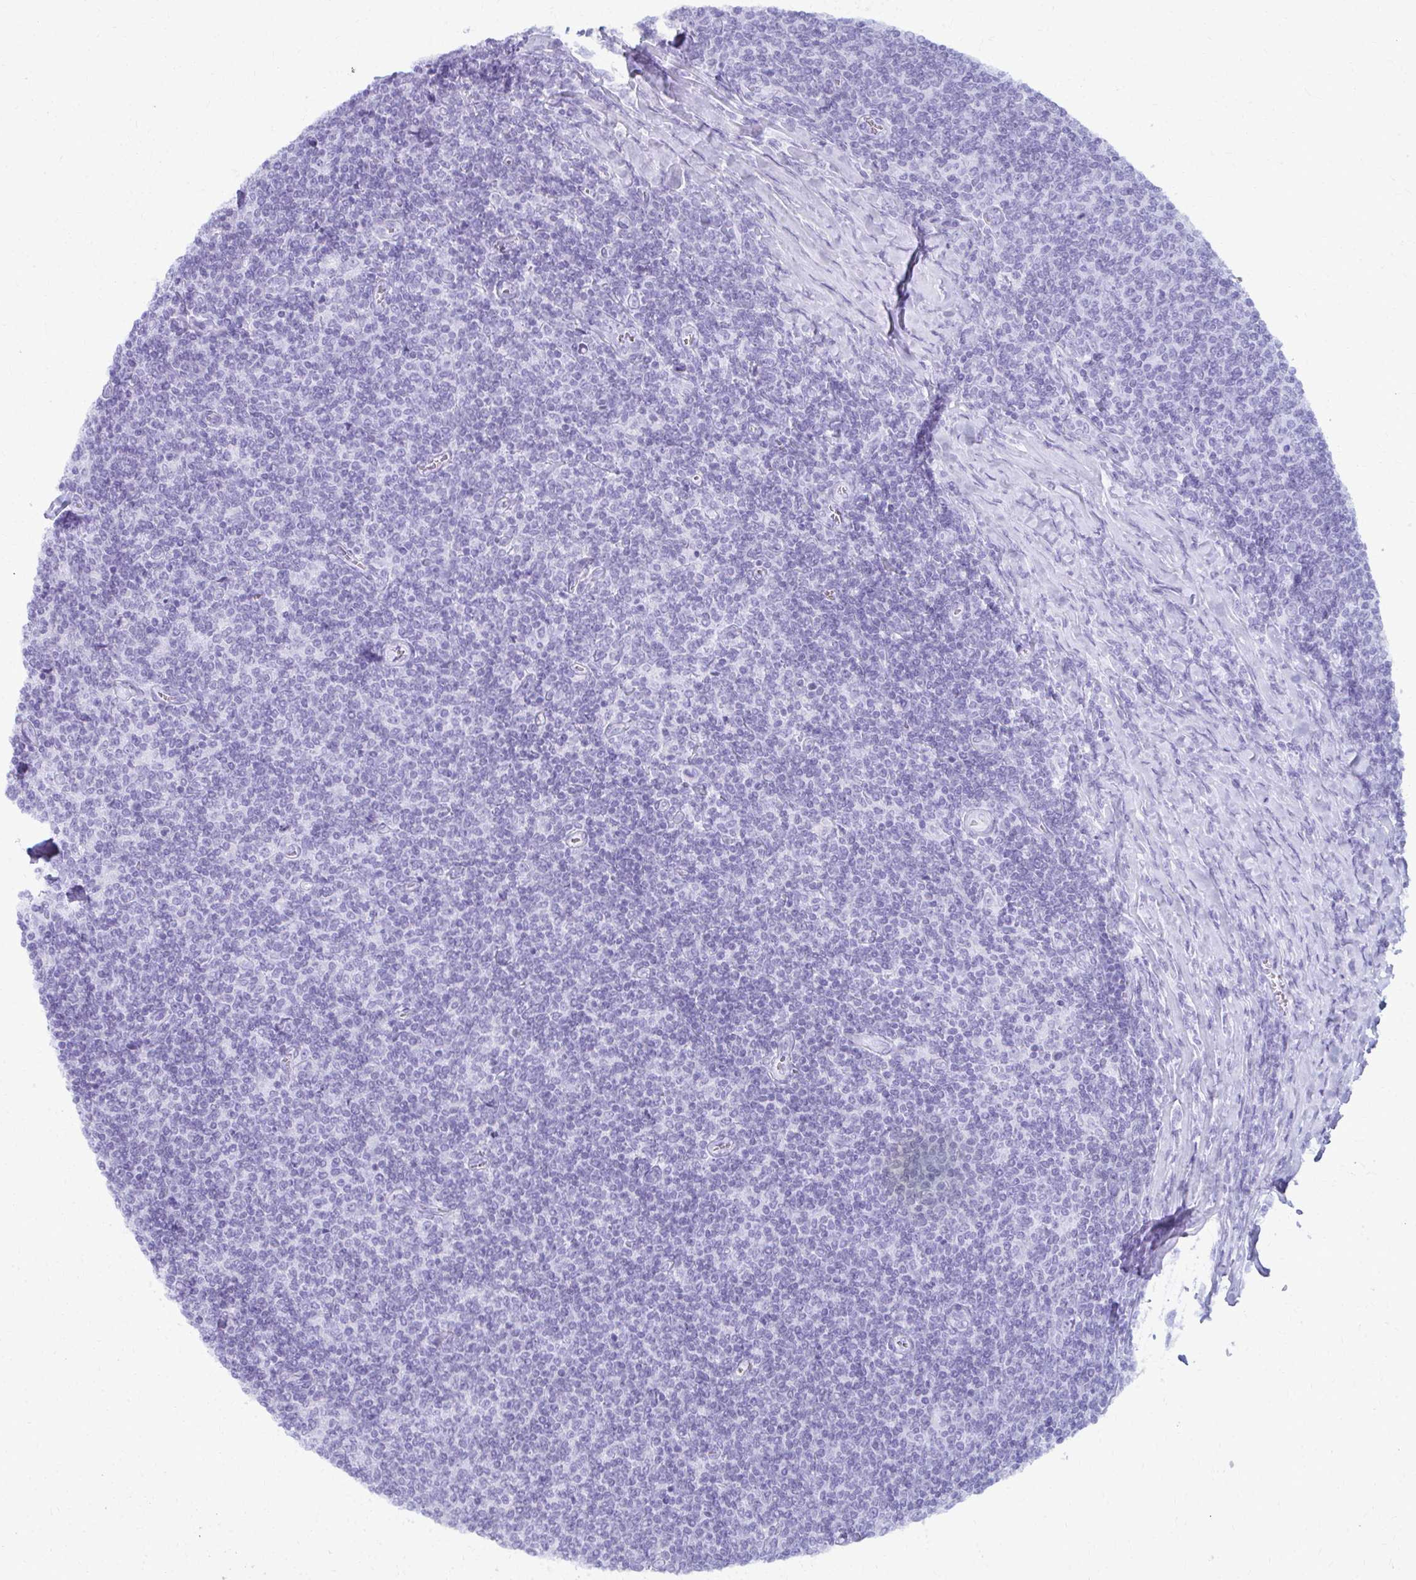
{"staining": {"intensity": "negative", "quantity": "none", "location": "none"}, "tissue": "lymphoma", "cell_type": "Tumor cells", "image_type": "cancer", "snomed": [{"axis": "morphology", "description": "Malignant lymphoma, non-Hodgkin's type, Low grade"}, {"axis": "topography", "description": "Lymph node"}], "caption": "Malignant lymphoma, non-Hodgkin's type (low-grade) was stained to show a protein in brown. There is no significant expression in tumor cells.", "gene": "MAF1", "patient": {"sex": "male", "age": 52}}